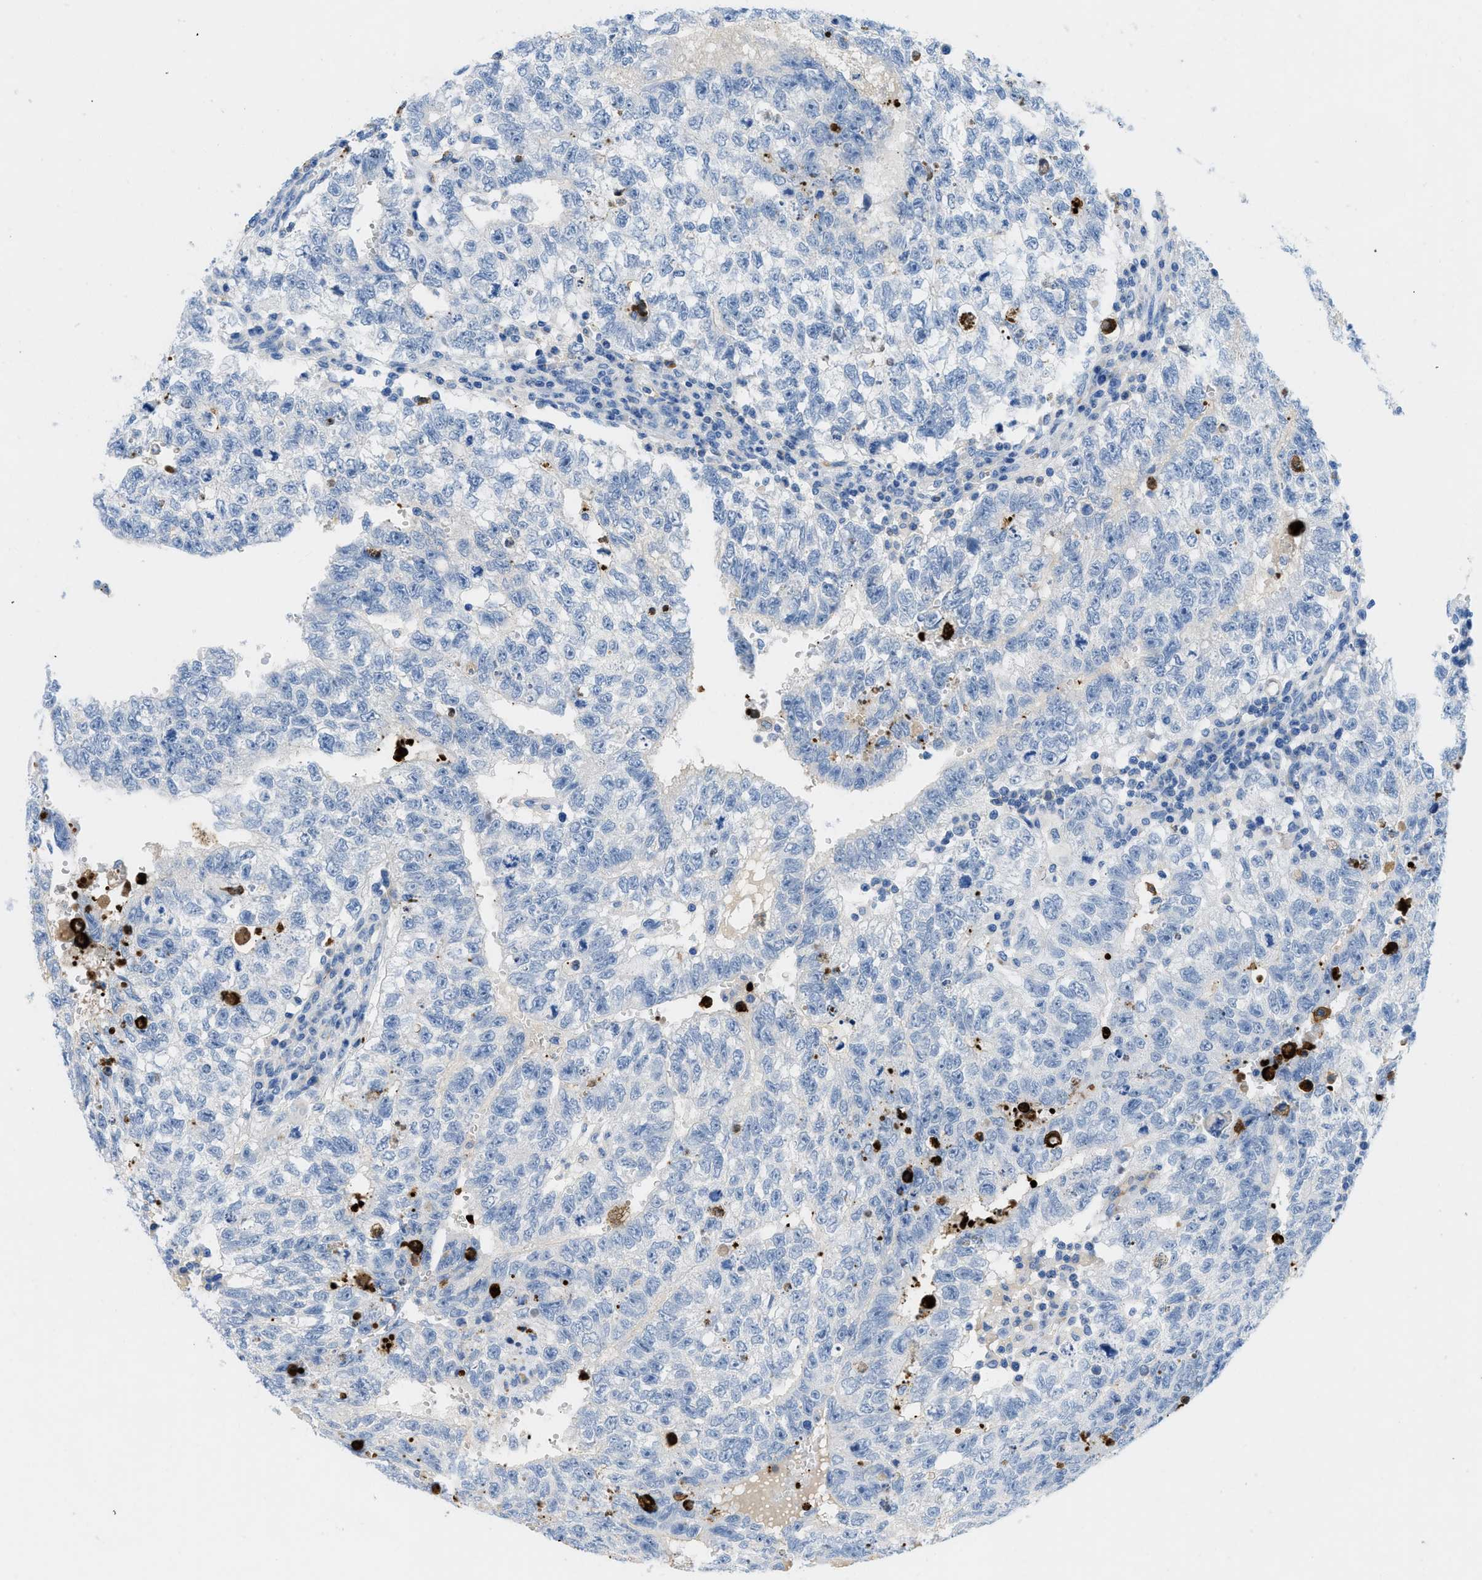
{"staining": {"intensity": "negative", "quantity": "none", "location": "none"}, "tissue": "testis cancer", "cell_type": "Tumor cells", "image_type": "cancer", "snomed": [{"axis": "morphology", "description": "Seminoma, NOS"}, {"axis": "morphology", "description": "Carcinoma, Embryonal, NOS"}, {"axis": "topography", "description": "Testis"}], "caption": "This is an IHC micrograph of testis embryonal carcinoma. There is no staining in tumor cells.", "gene": "XCR1", "patient": {"sex": "male", "age": 38}}